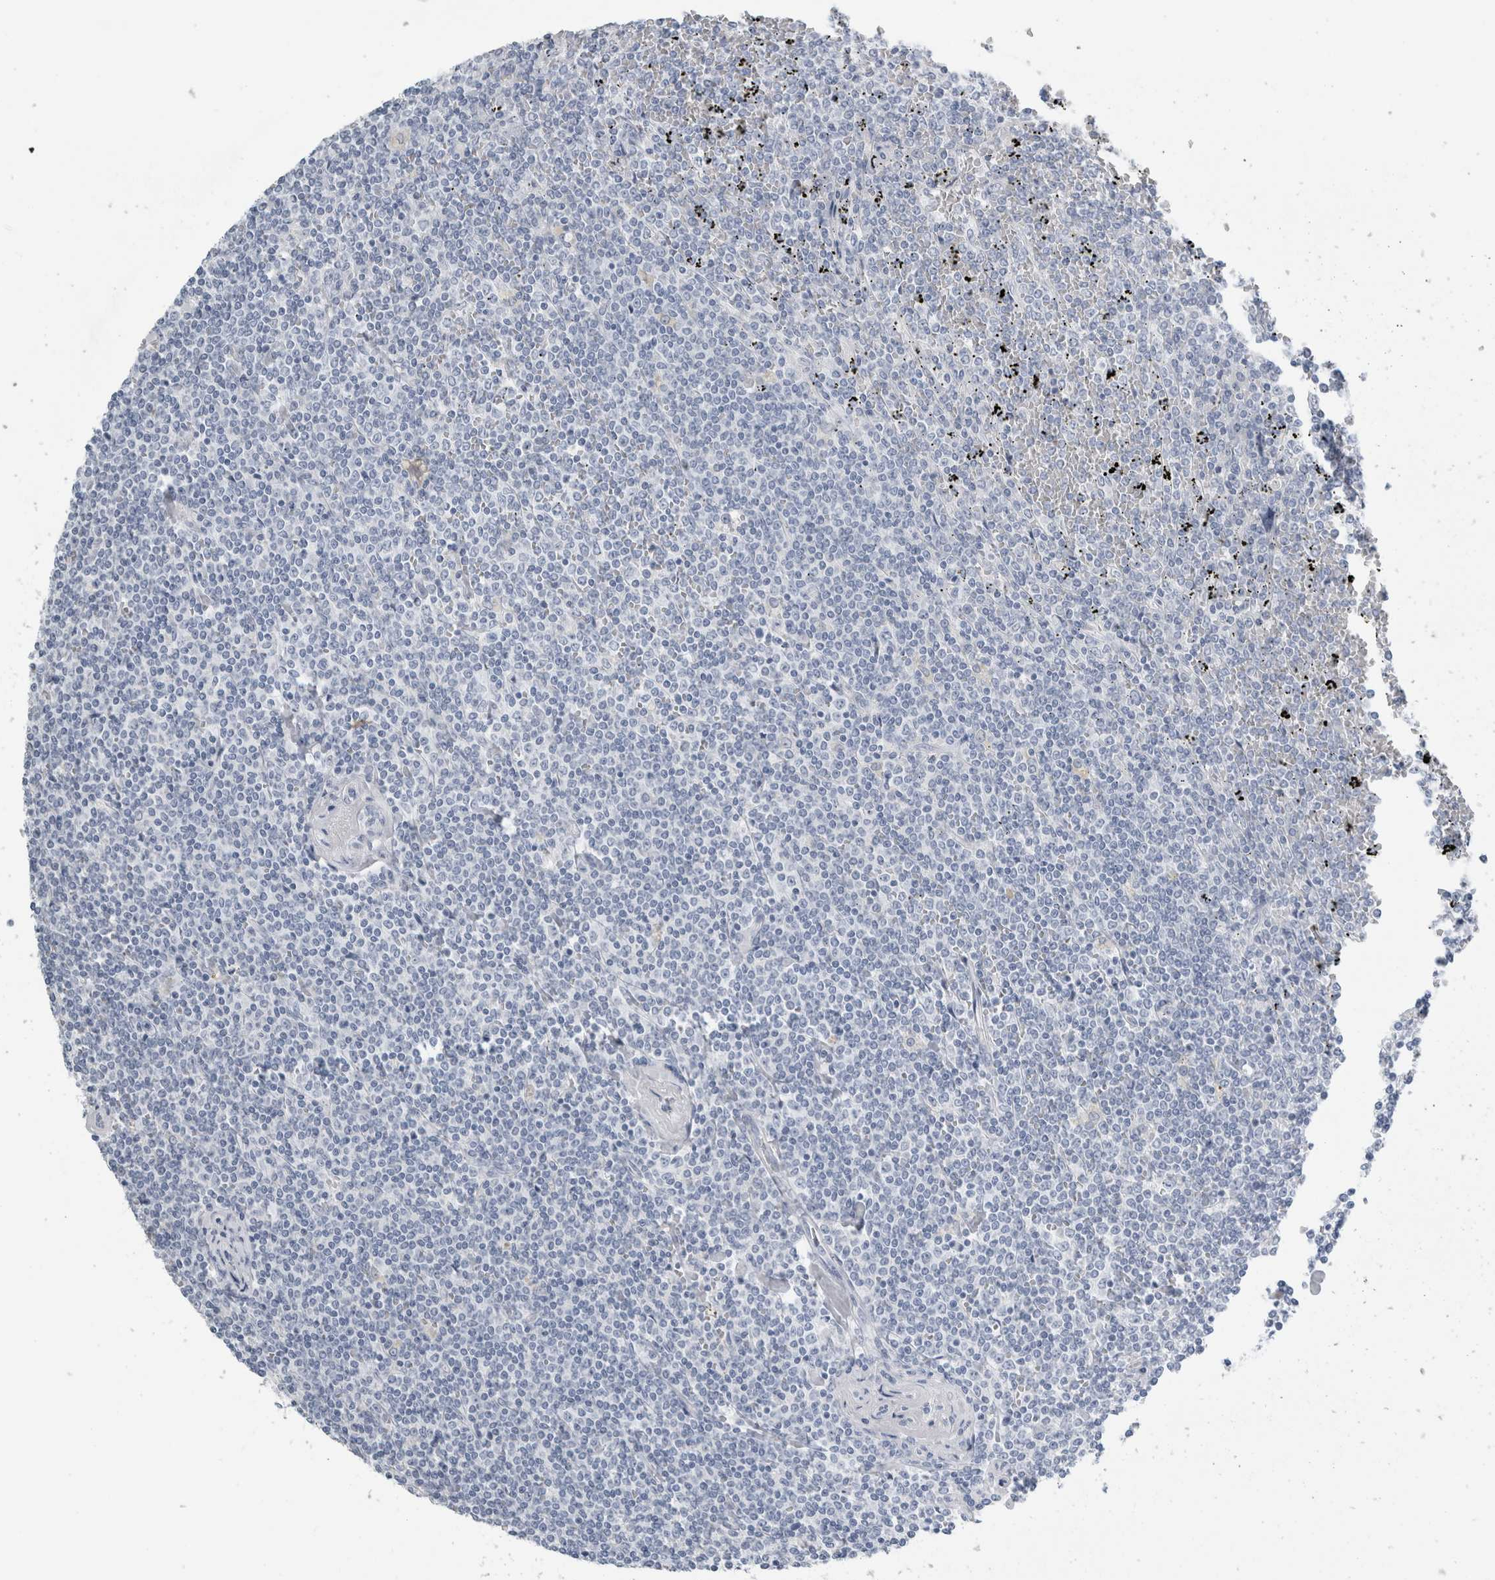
{"staining": {"intensity": "negative", "quantity": "none", "location": "none"}, "tissue": "lymphoma", "cell_type": "Tumor cells", "image_type": "cancer", "snomed": [{"axis": "morphology", "description": "Malignant lymphoma, non-Hodgkin's type, Low grade"}, {"axis": "topography", "description": "Spleen"}], "caption": "Photomicrograph shows no significant protein expression in tumor cells of lymphoma. The staining is performed using DAB (3,3'-diaminobenzidine) brown chromogen with nuclei counter-stained in using hematoxylin.", "gene": "RPH3AL", "patient": {"sex": "female", "age": 19}}